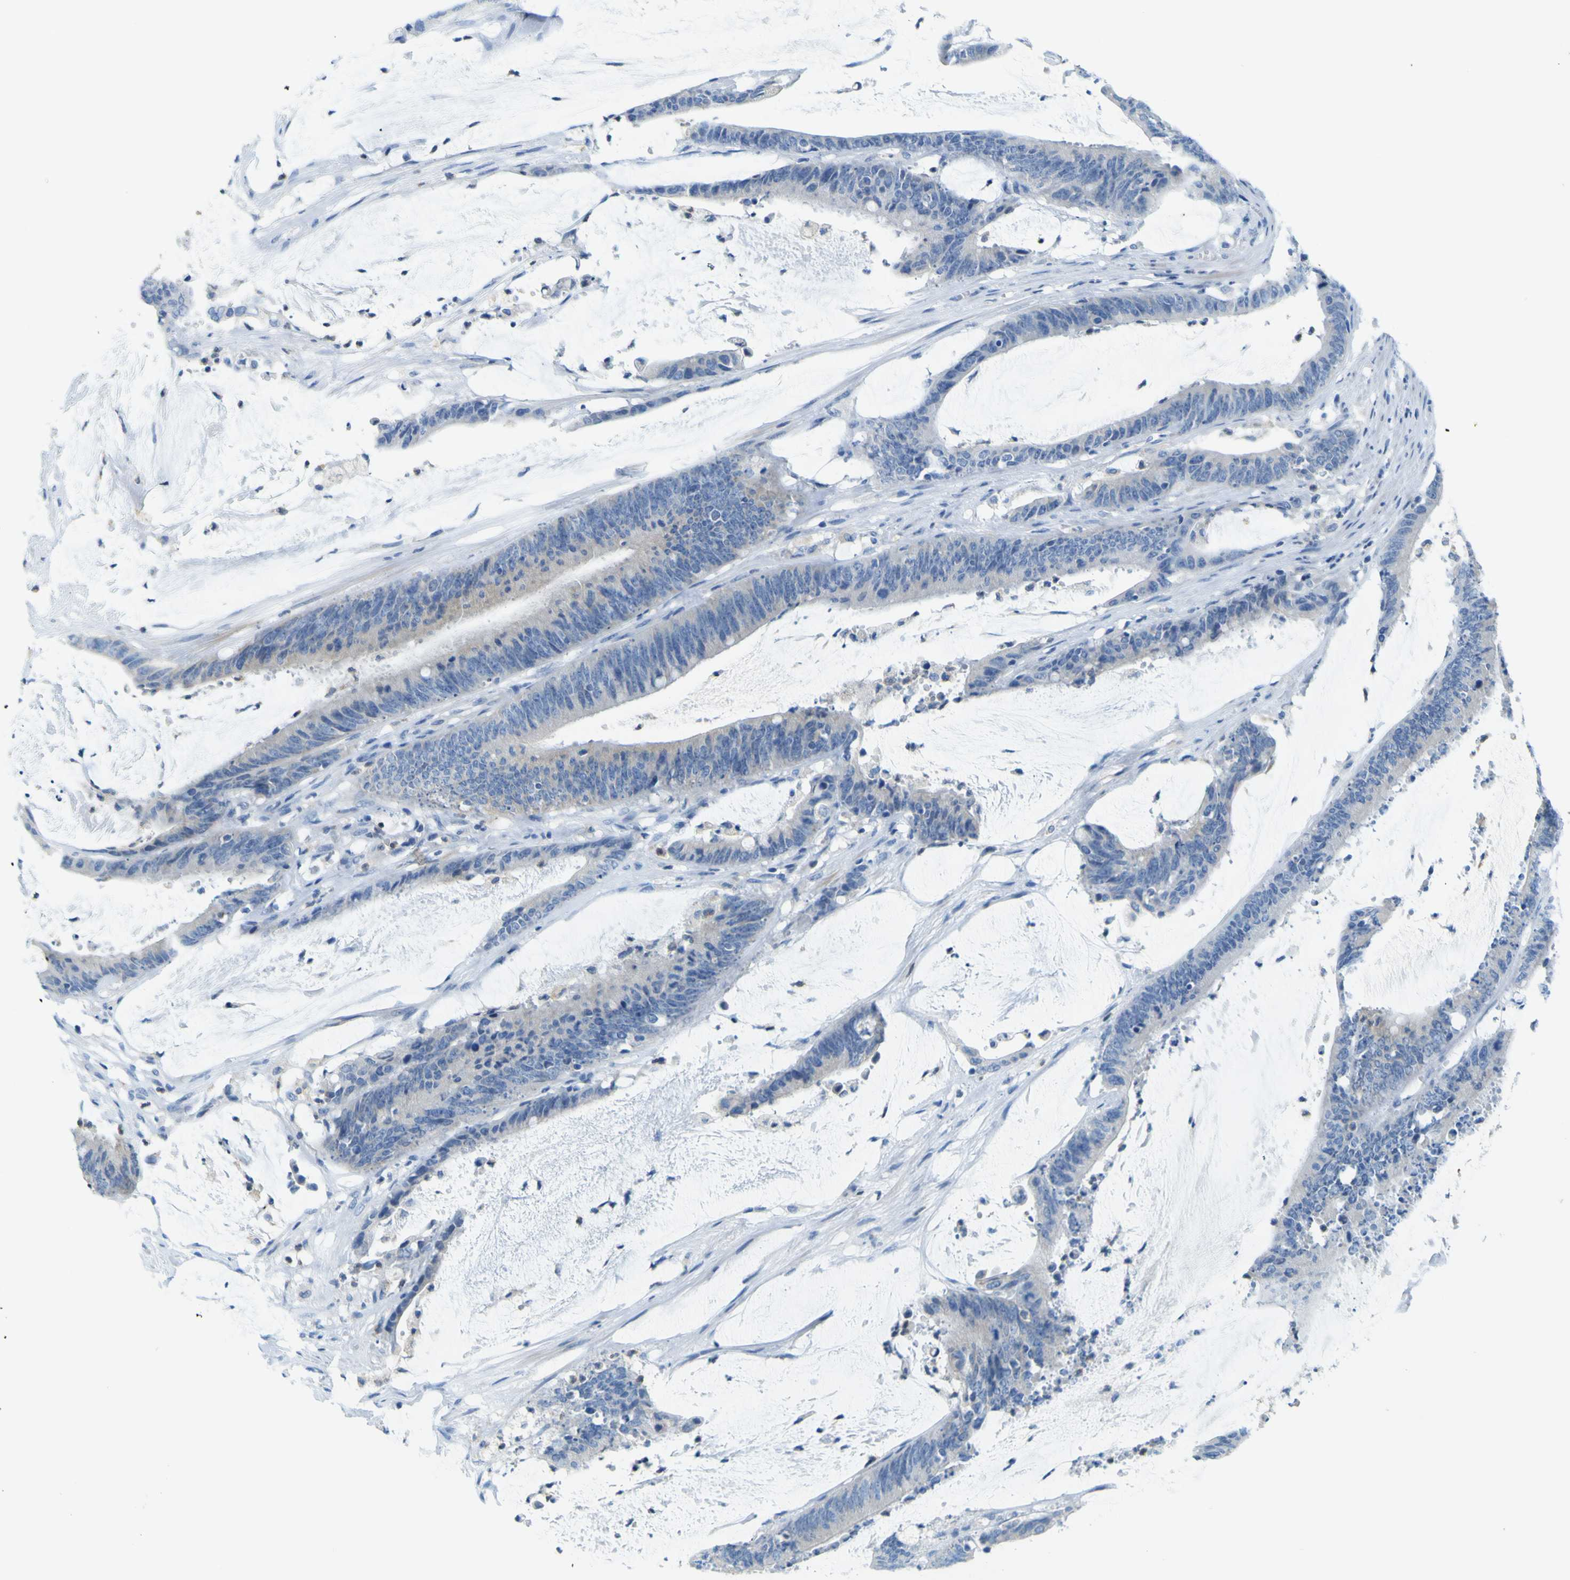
{"staining": {"intensity": "negative", "quantity": "none", "location": "none"}, "tissue": "colorectal cancer", "cell_type": "Tumor cells", "image_type": "cancer", "snomed": [{"axis": "morphology", "description": "Adenocarcinoma, NOS"}, {"axis": "topography", "description": "Rectum"}], "caption": "Tumor cells are negative for protein expression in human colorectal cancer (adenocarcinoma).", "gene": "ACSL1", "patient": {"sex": "female", "age": 66}}